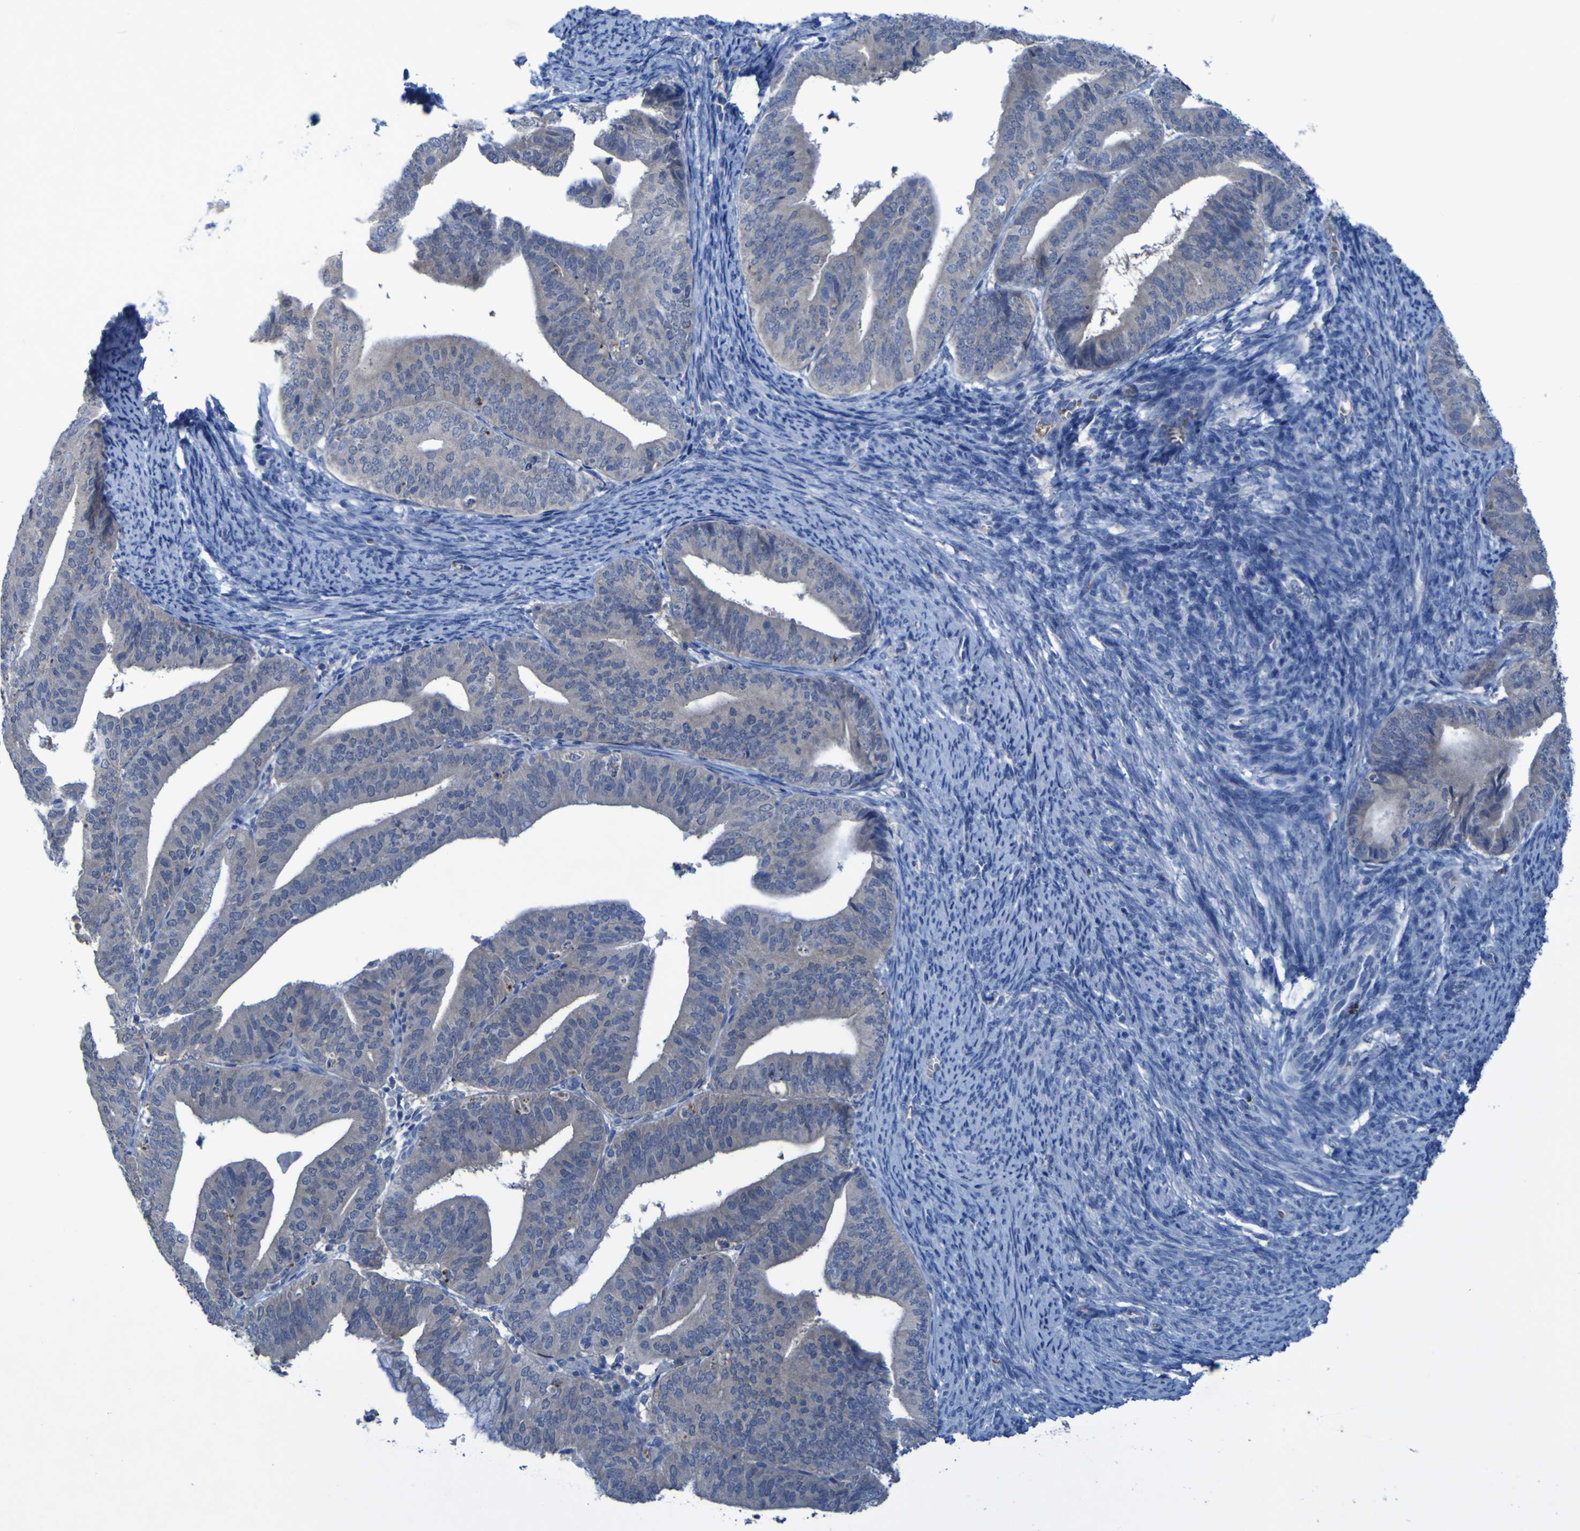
{"staining": {"intensity": "negative", "quantity": "none", "location": "none"}, "tissue": "endometrial cancer", "cell_type": "Tumor cells", "image_type": "cancer", "snomed": [{"axis": "morphology", "description": "Adenocarcinoma, NOS"}, {"axis": "topography", "description": "Endometrium"}], "caption": "This micrograph is of endometrial adenocarcinoma stained with immunohistochemistry to label a protein in brown with the nuclei are counter-stained blue. There is no positivity in tumor cells. The staining is performed using DAB brown chromogen with nuclei counter-stained in using hematoxylin.", "gene": "SGK2", "patient": {"sex": "female", "age": 63}}